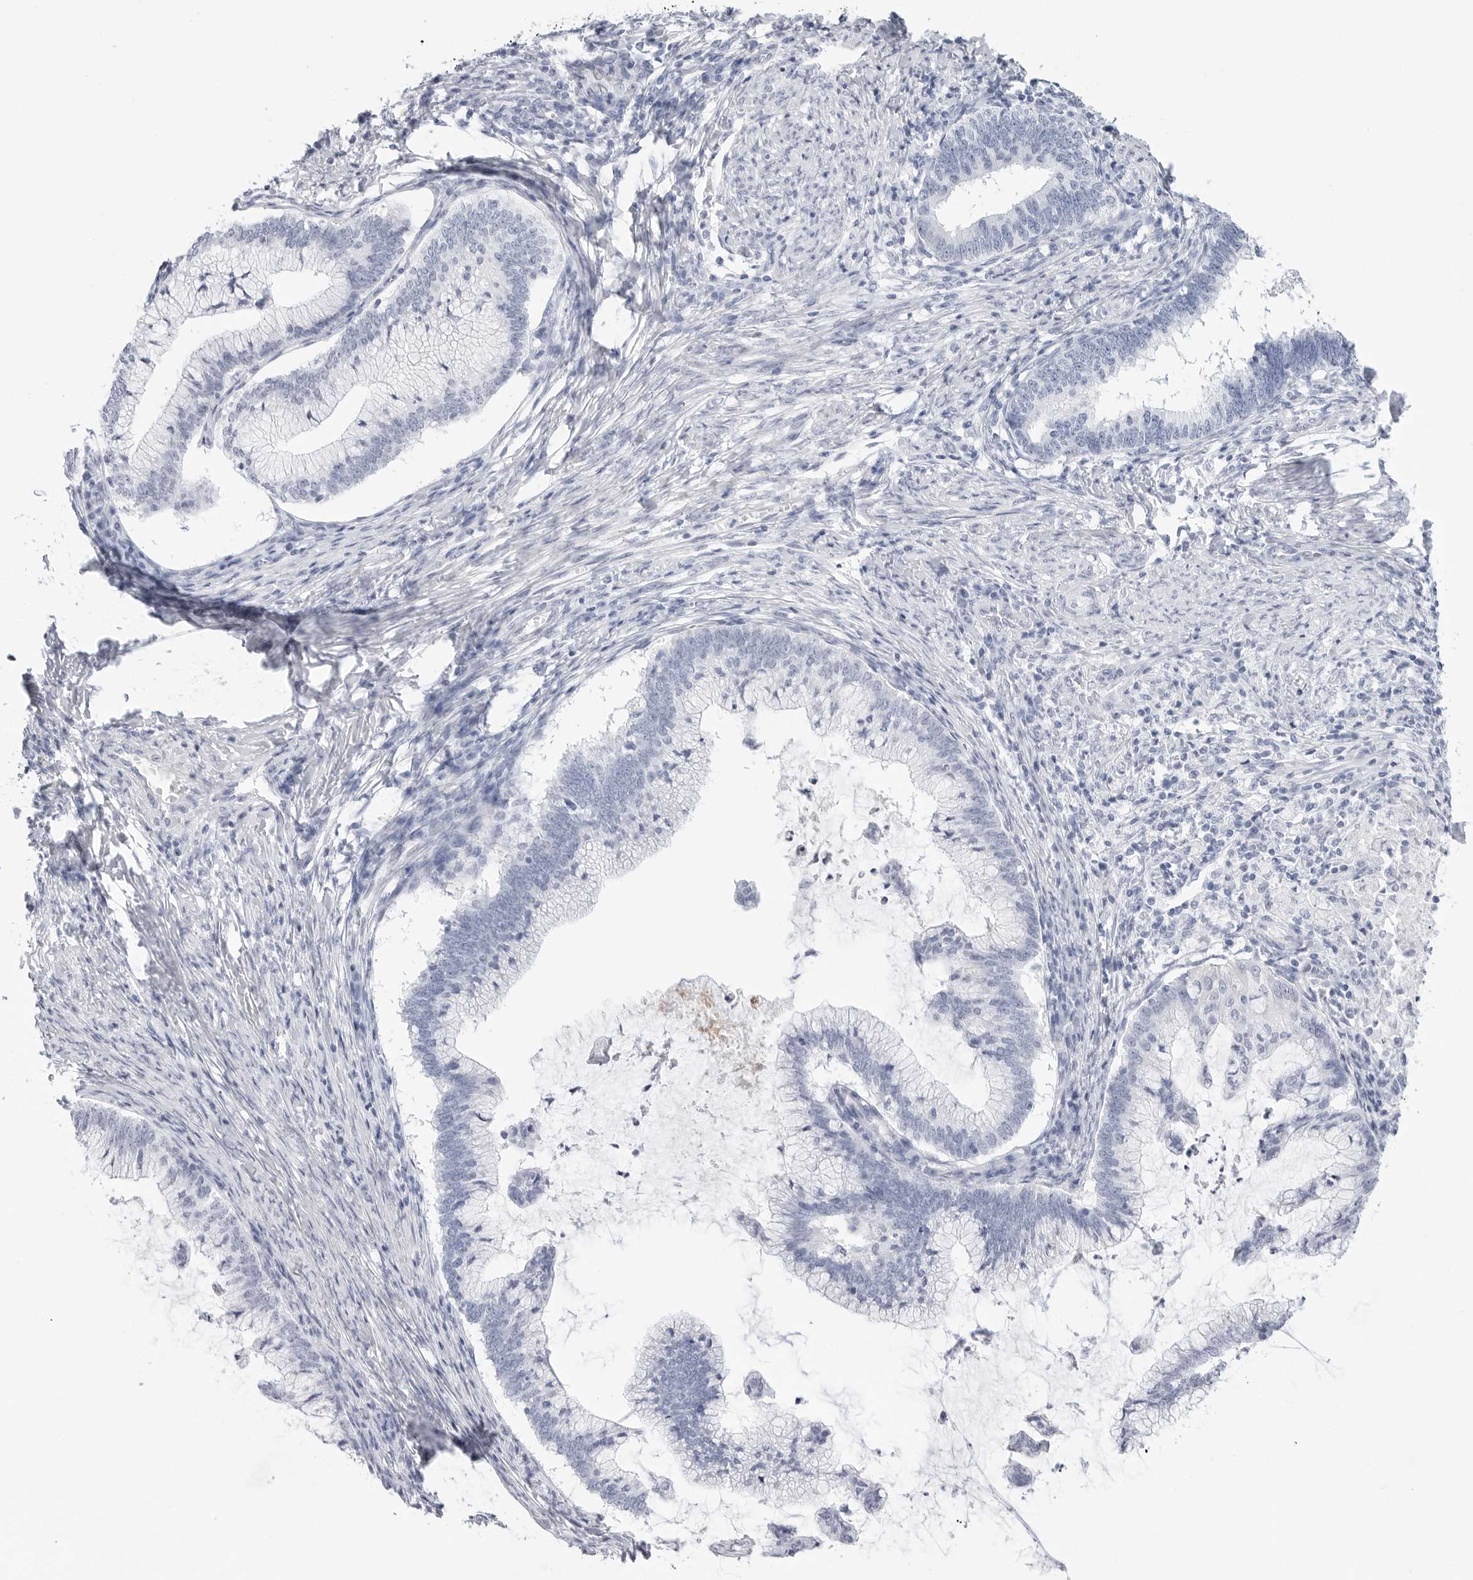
{"staining": {"intensity": "negative", "quantity": "none", "location": "none"}, "tissue": "cervical cancer", "cell_type": "Tumor cells", "image_type": "cancer", "snomed": [{"axis": "morphology", "description": "Adenocarcinoma, NOS"}, {"axis": "topography", "description": "Cervix"}], "caption": "Immunohistochemistry (IHC) of cervical cancer shows no staining in tumor cells.", "gene": "SLC19A1", "patient": {"sex": "female", "age": 36}}